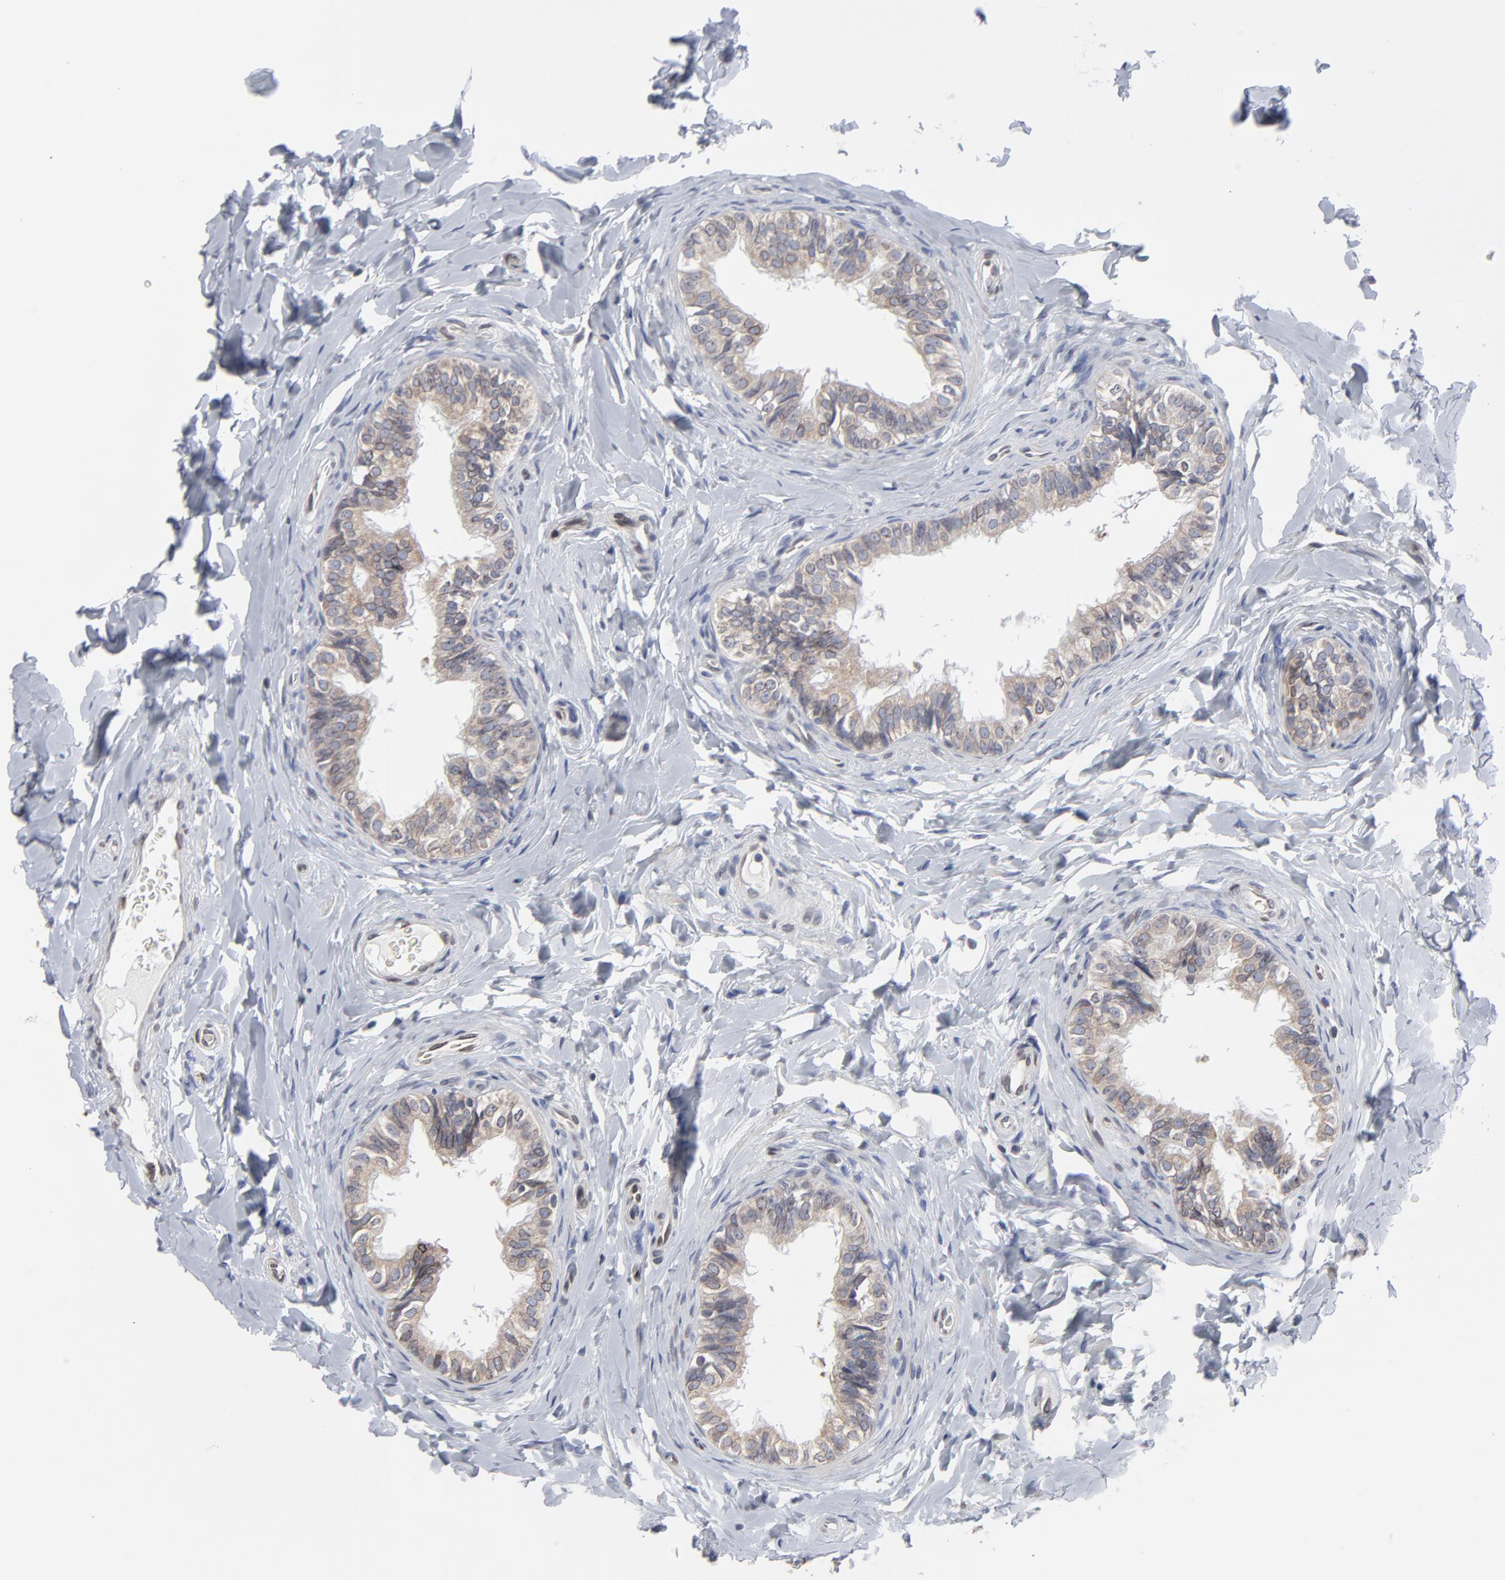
{"staining": {"intensity": "weak", "quantity": ">75%", "location": "cytoplasmic/membranous"}, "tissue": "epididymis", "cell_type": "Glandular cells", "image_type": "normal", "snomed": [{"axis": "morphology", "description": "Normal tissue, NOS"}, {"axis": "topography", "description": "Epididymis"}], "caption": "A histopathology image of epididymis stained for a protein displays weak cytoplasmic/membranous brown staining in glandular cells. (brown staining indicates protein expression, while blue staining denotes nuclei).", "gene": "SYNE2", "patient": {"sex": "male", "age": 26}}